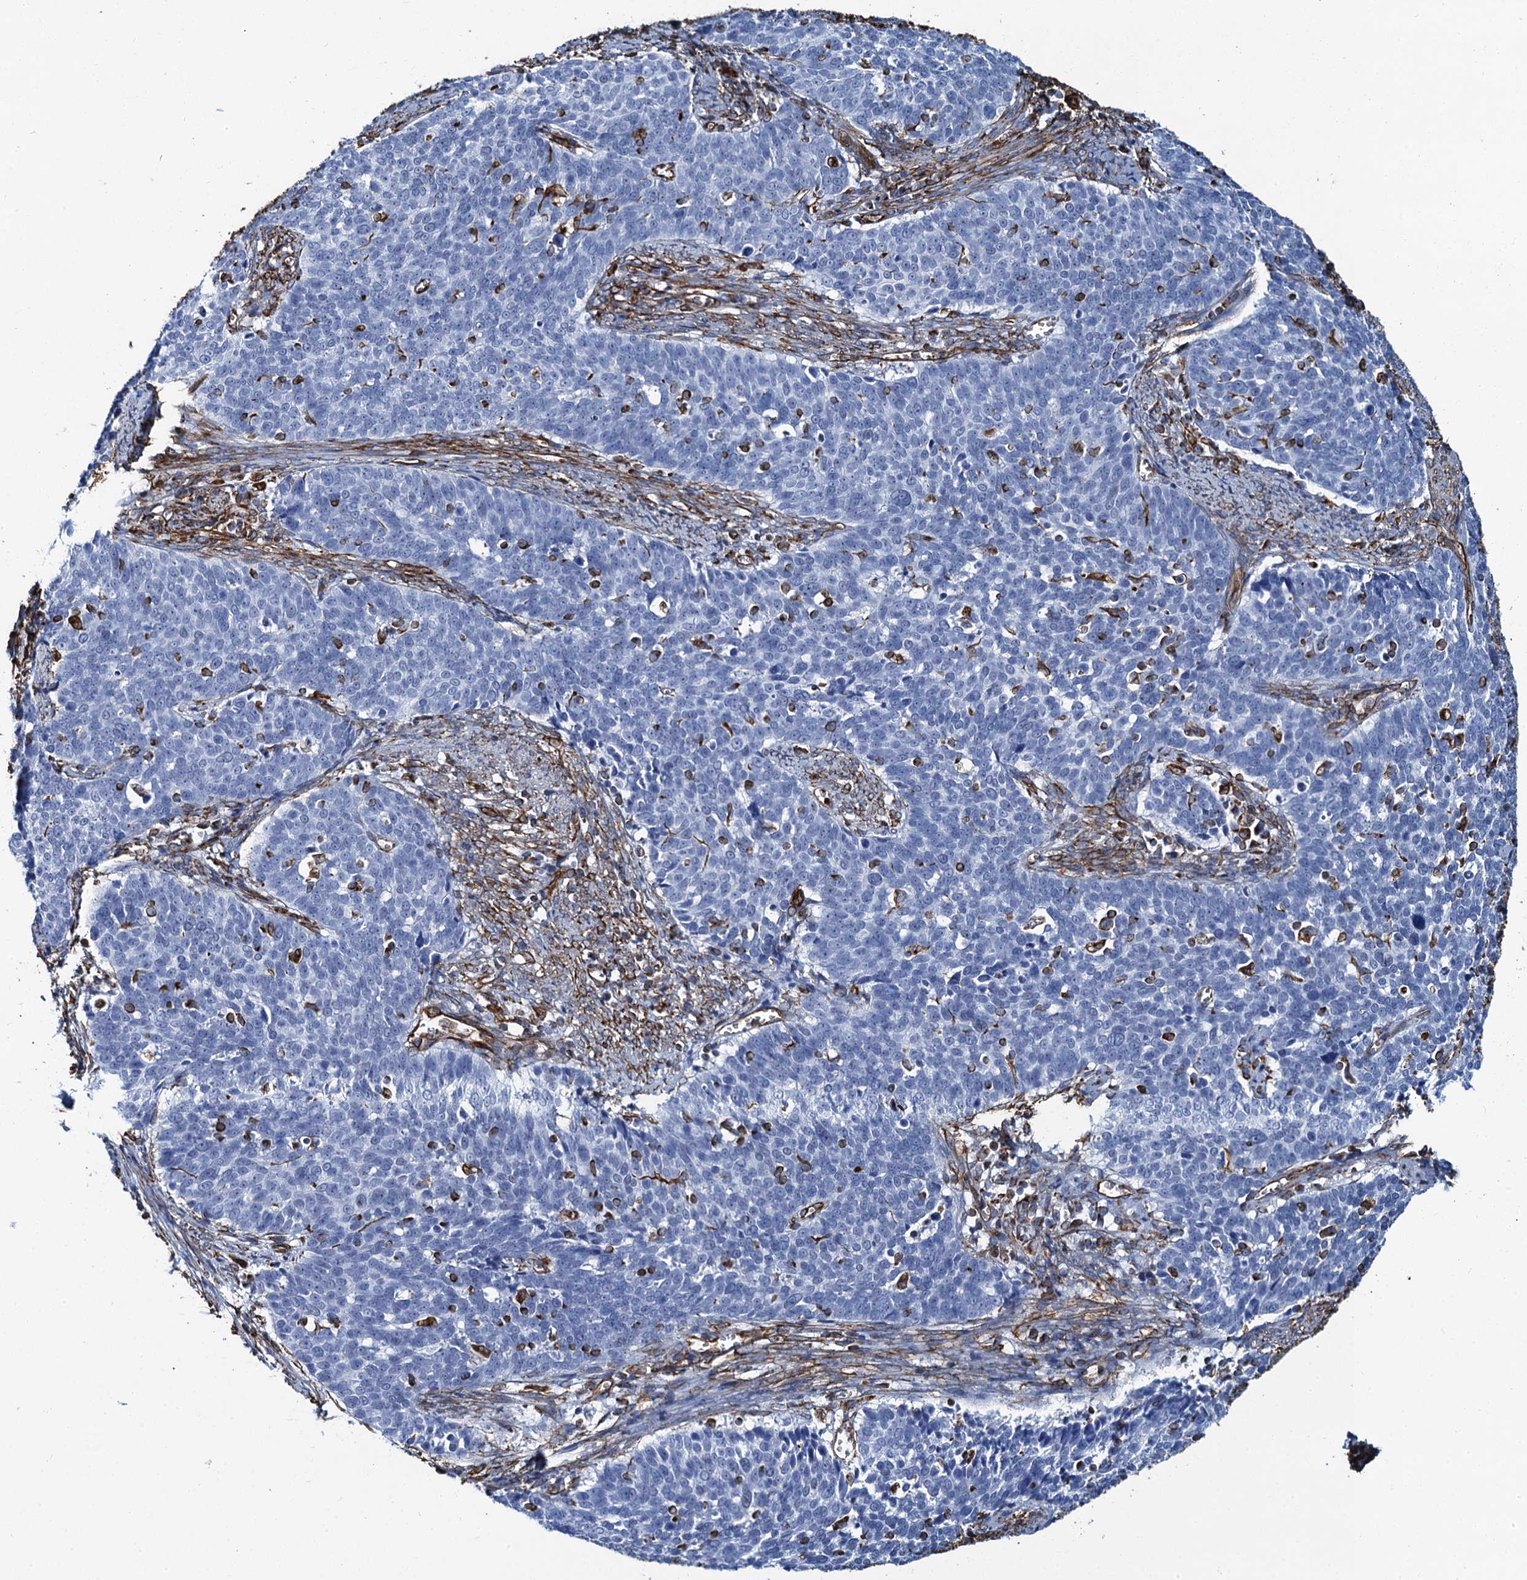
{"staining": {"intensity": "negative", "quantity": "none", "location": "none"}, "tissue": "cervical cancer", "cell_type": "Tumor cells", "image_type": "cancer", "snomed": [{"axis": "morphology", "description": "Squamous cell carcinoma, NOS"}, {"axis": "topography", "description": "Cervix"}], "caption": "This micrograph is of cervical squamous cell carcinoma stained with IHC to label a protein in brown with the nuclei are counter-stained blue. There is no expression in tumor cells.", "gene": "PGM2", "patient": {"sex": "female", "age": 39}}